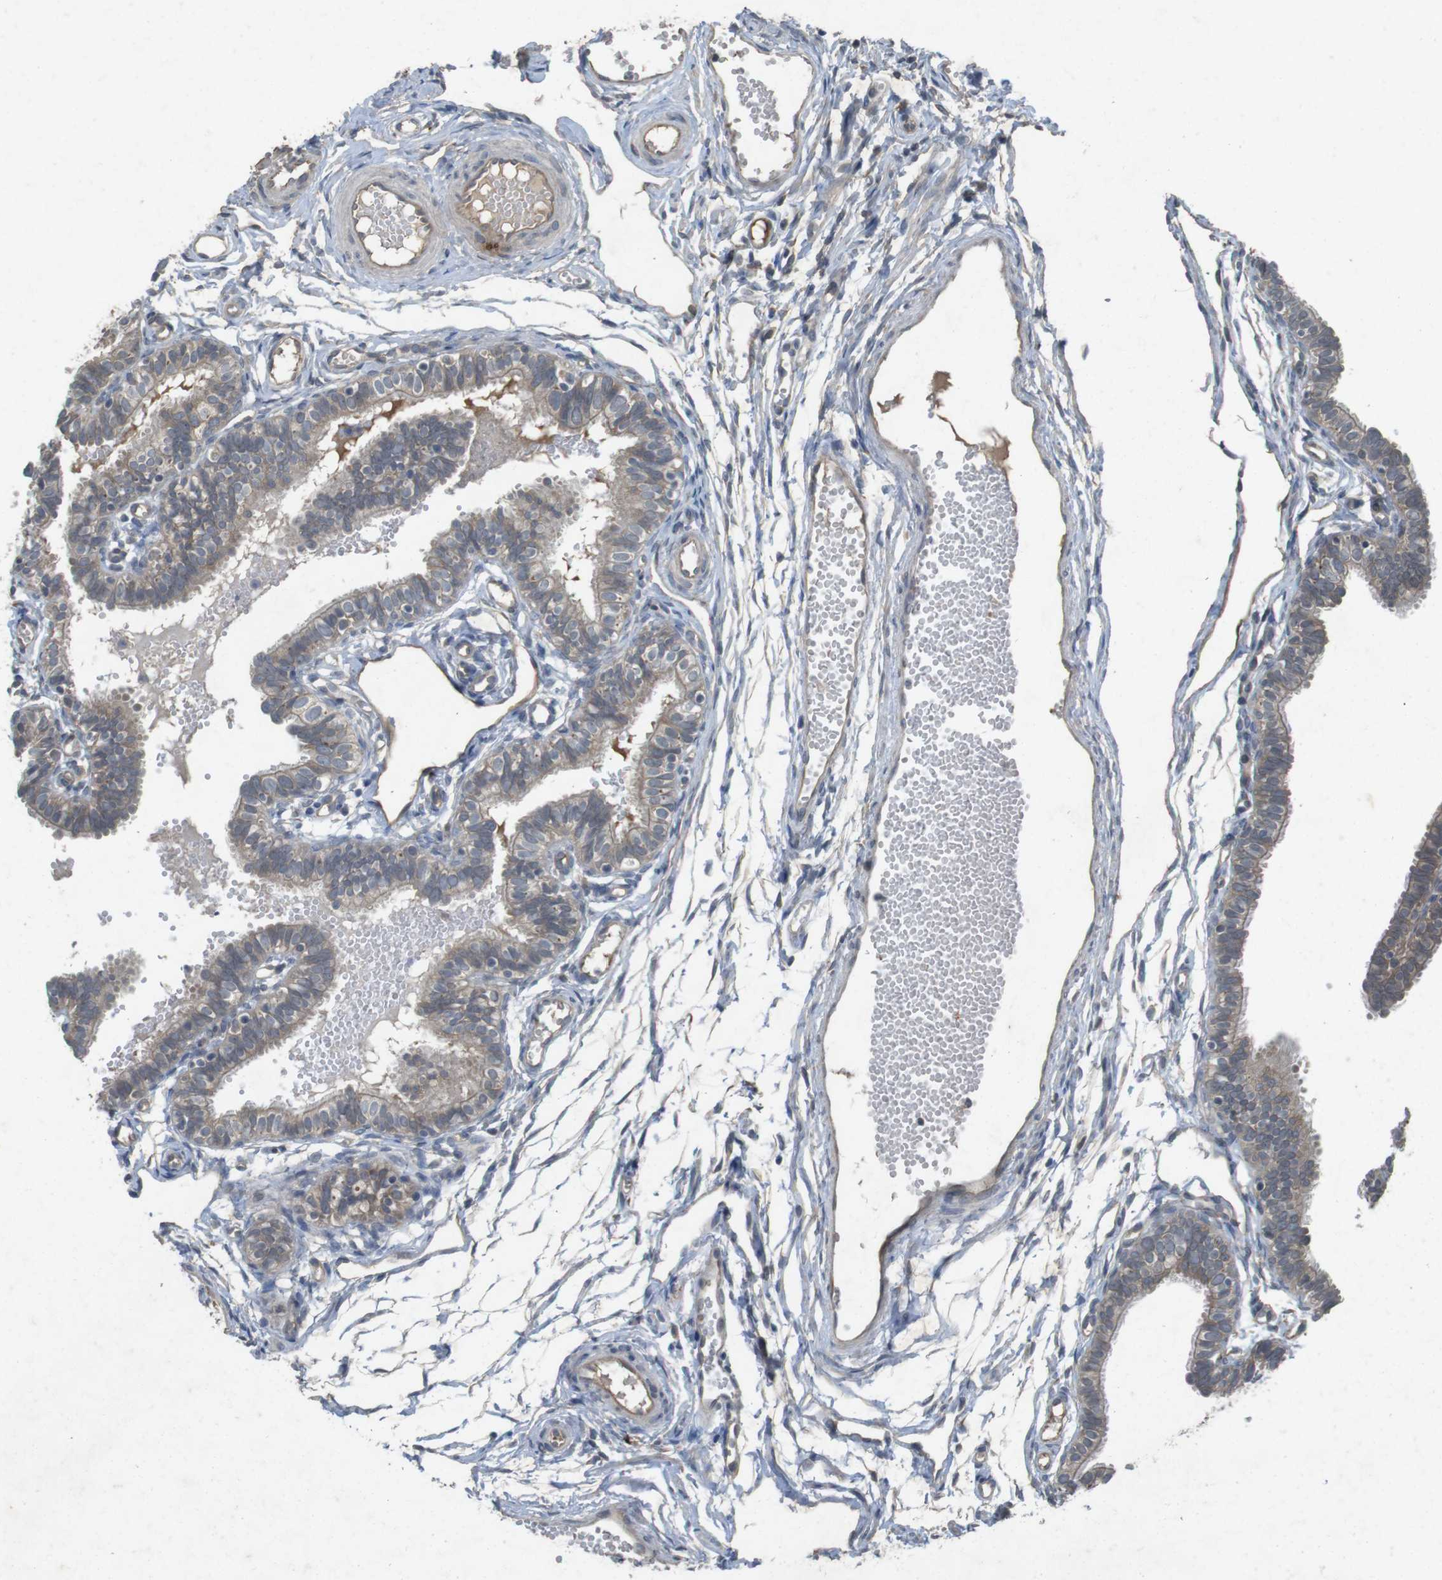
{"staining": {"intensity": "weak", "quantity": ">75%", "location": "cytoplasmic/membranous"}, "tissue": "fallopian tube", "cell_type": "Glandular cells", "image_type": "normal", "snomed": [{"axis": "morphology", "description": "Normal tissue, NOS"}, {"axis": "topography", "description": "Fallopian tube"}, {"axis": "topography", "description": "Placenta"}], "caption": "Fallopian tube stained with IHC demonstrates weak cytoplasmic/membranous expression in approximately >75% of glandular cells.", "gene": "FLCN", "patient": {"sex": "female", "age": 34}}